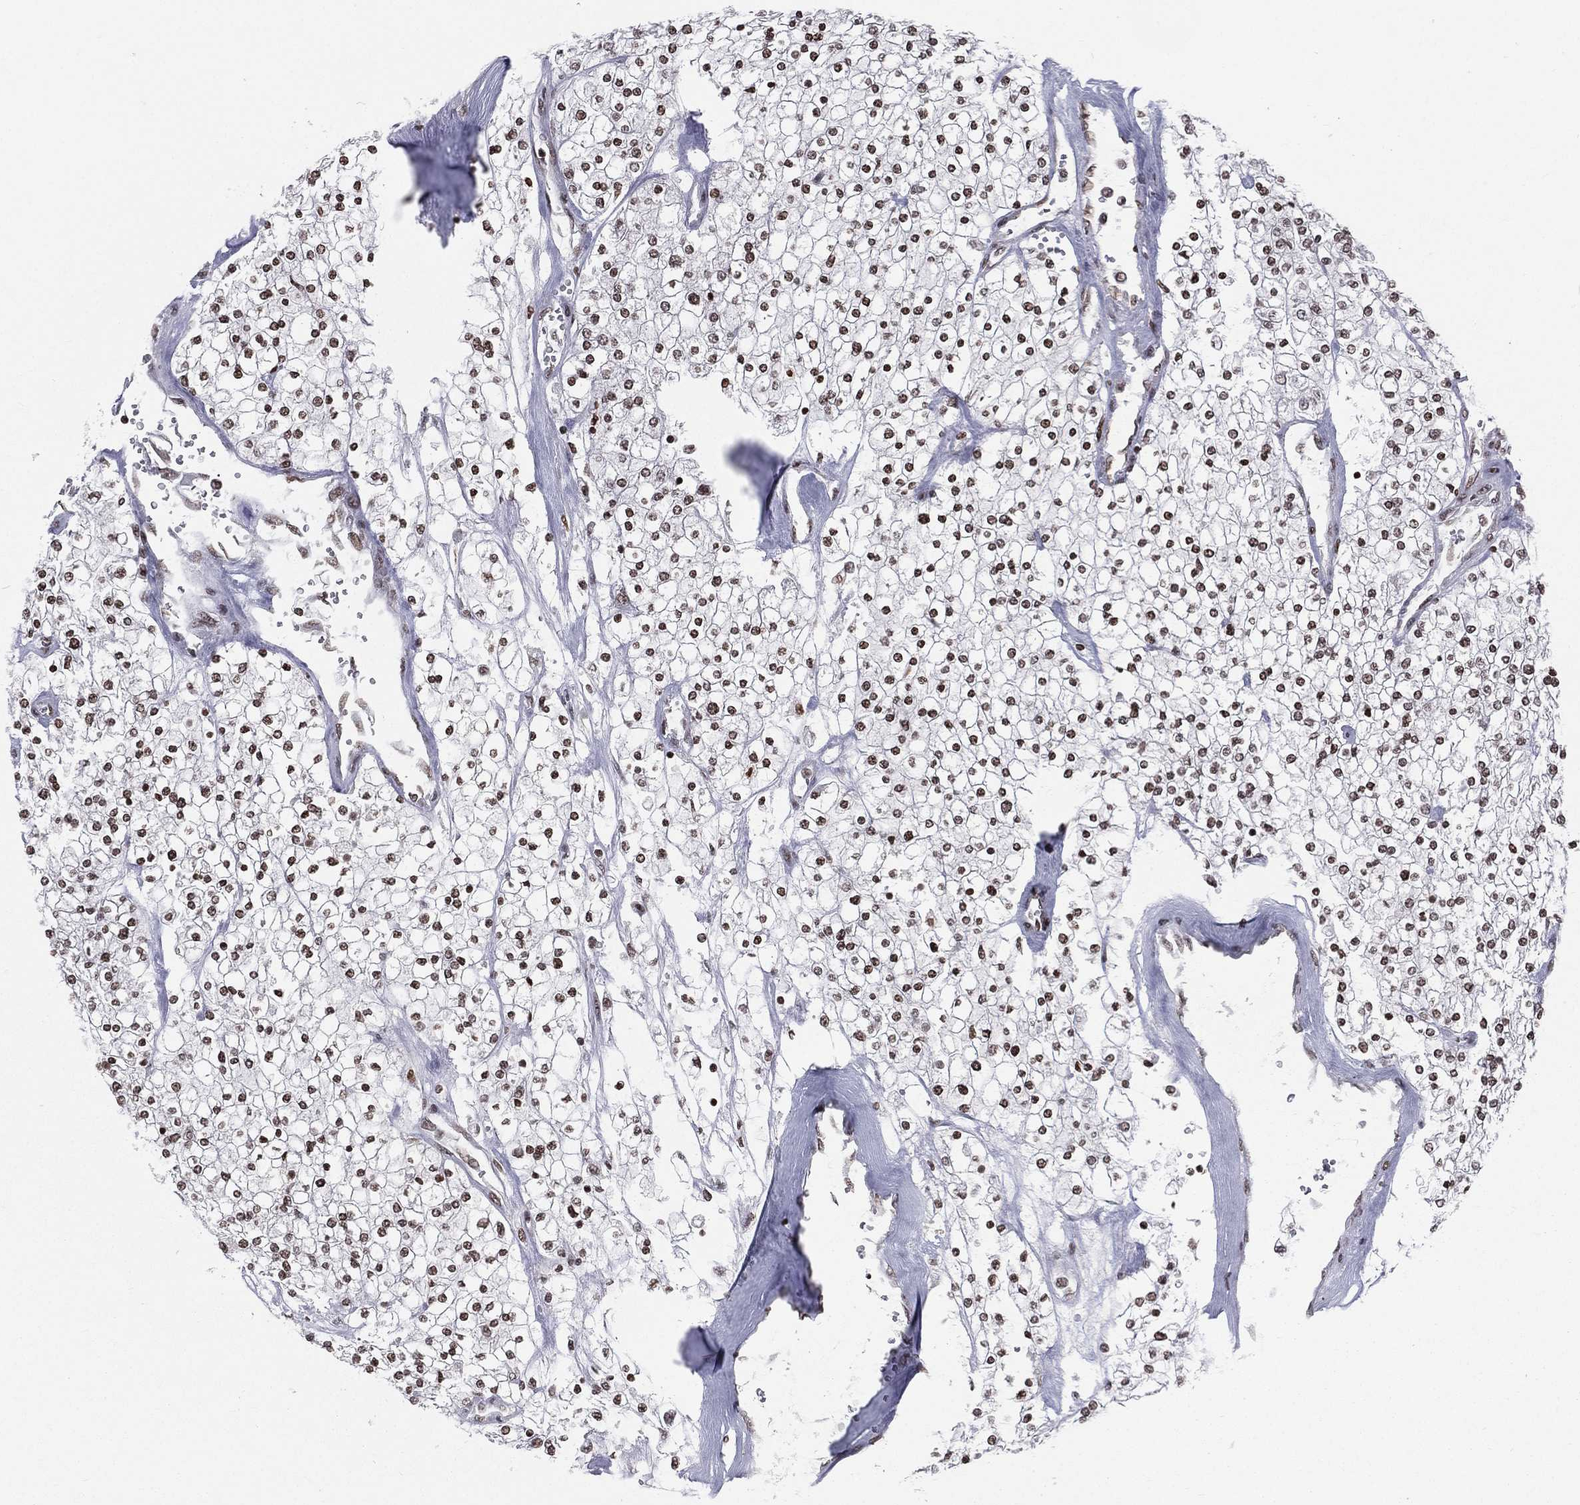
{"staining": {"intensity": "strong", "quantity": ">75%", "location": "nuclear"}, "tissue": "renal cancer", "cell_type": "Tumor cells", "image_type": "cancer", "snomed": [{"axis": "morphology", "description": "Adenocarcinoma, NOS"}, {"axis": "topography", "description": "Kidney"}], "caption": "A high amount of strong nuclear positivity is identified in about >75% of tumor cells in renal cancer tissue.", "gene": "RFX7", "patient": {"sex": "male", "age": 80}}